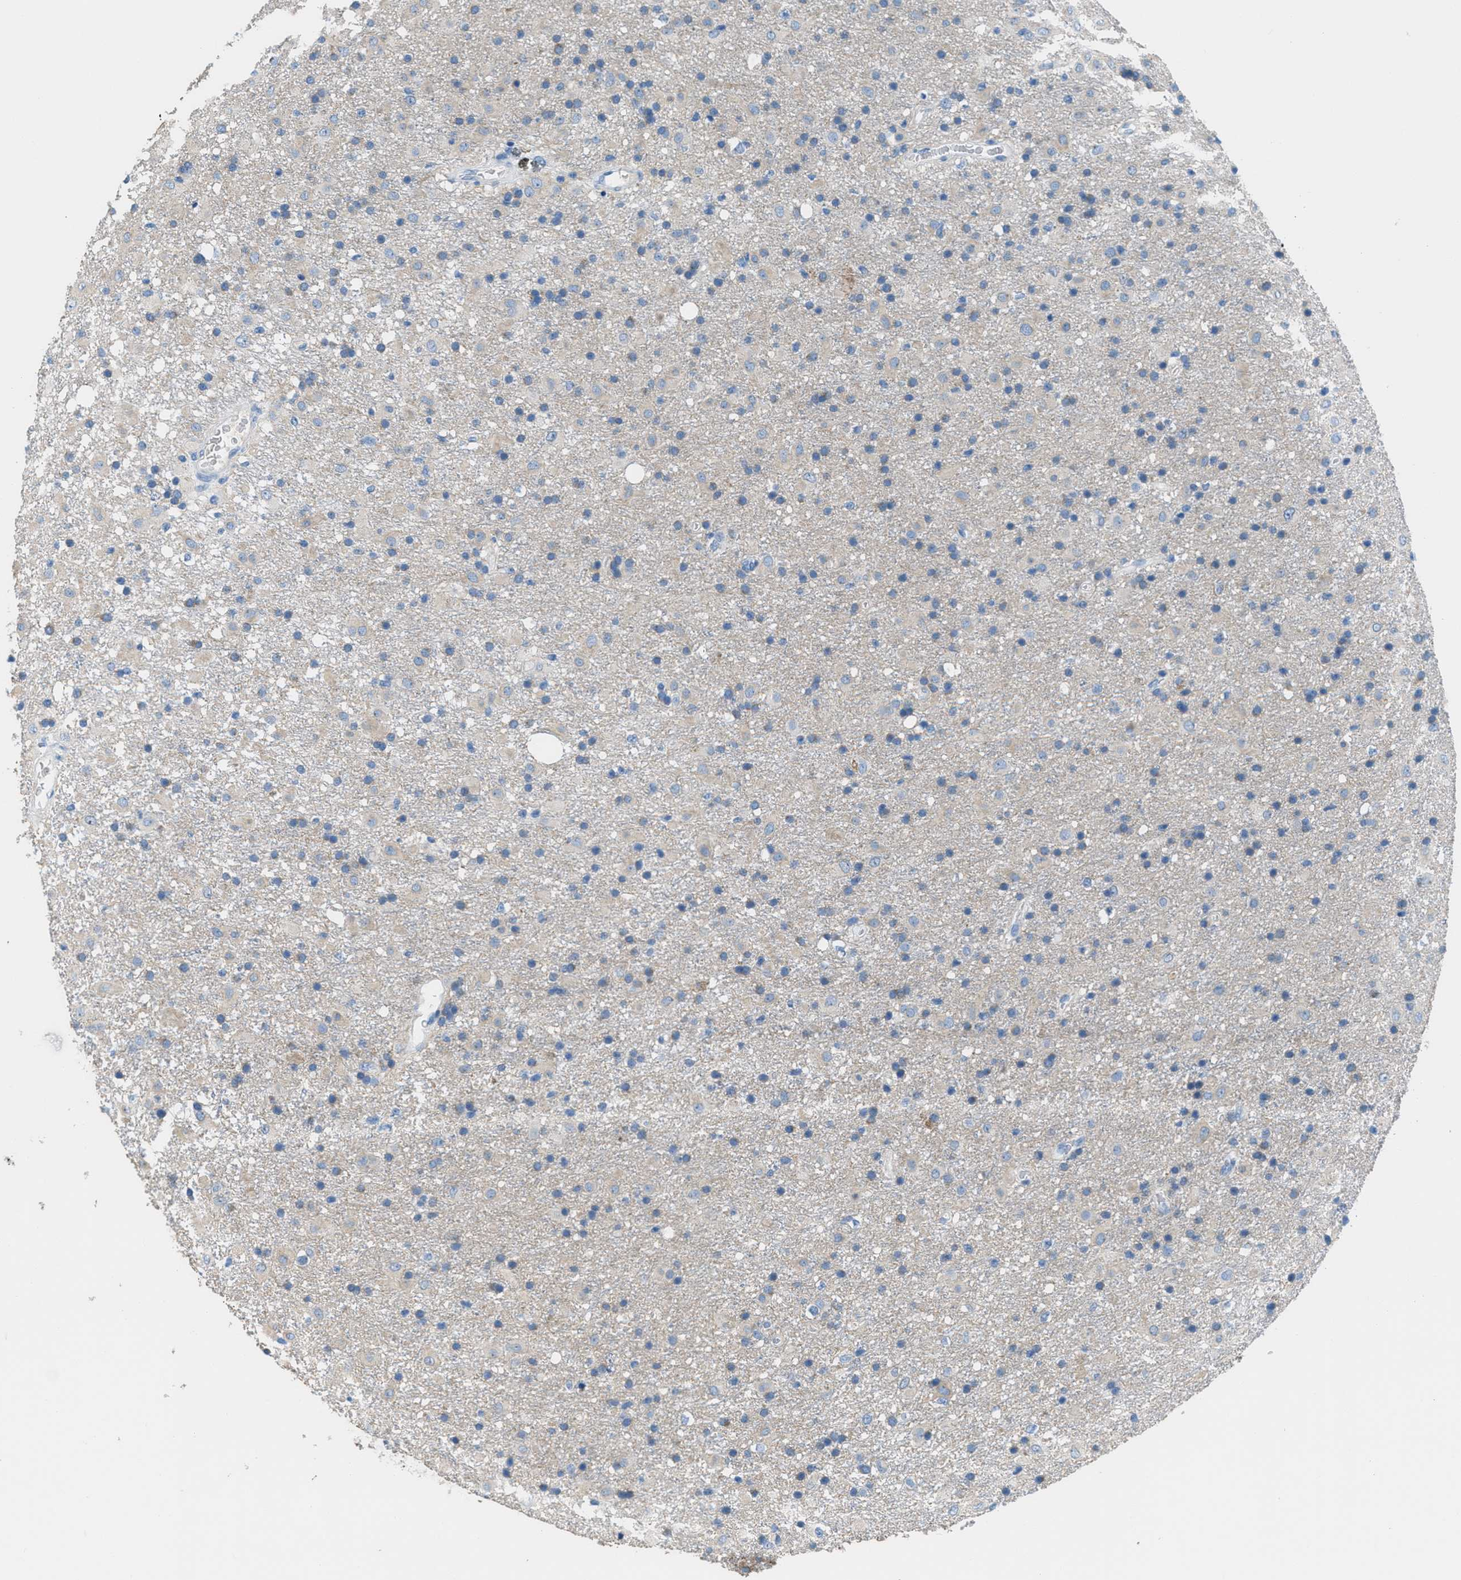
{"staining": {"intensity": "negative", "quantity": "none", "location": "none"}, "tissue": "glioma", "cell_type": "Tumor cells", "image_type": "cancer", "snomed": [{"axis": "morphology", "description": "Glioma, malignant, Low grade"}, {"axis": "topography", "description": "Brain"}], "caption": "A photomicrograph of human malignant low-grade glioma is negative for staining in tumor cells. (IHC, brightfield microscopy, high magnification).", "gene": "MGARP", "patient": {"sex": "male", "age": 65}}